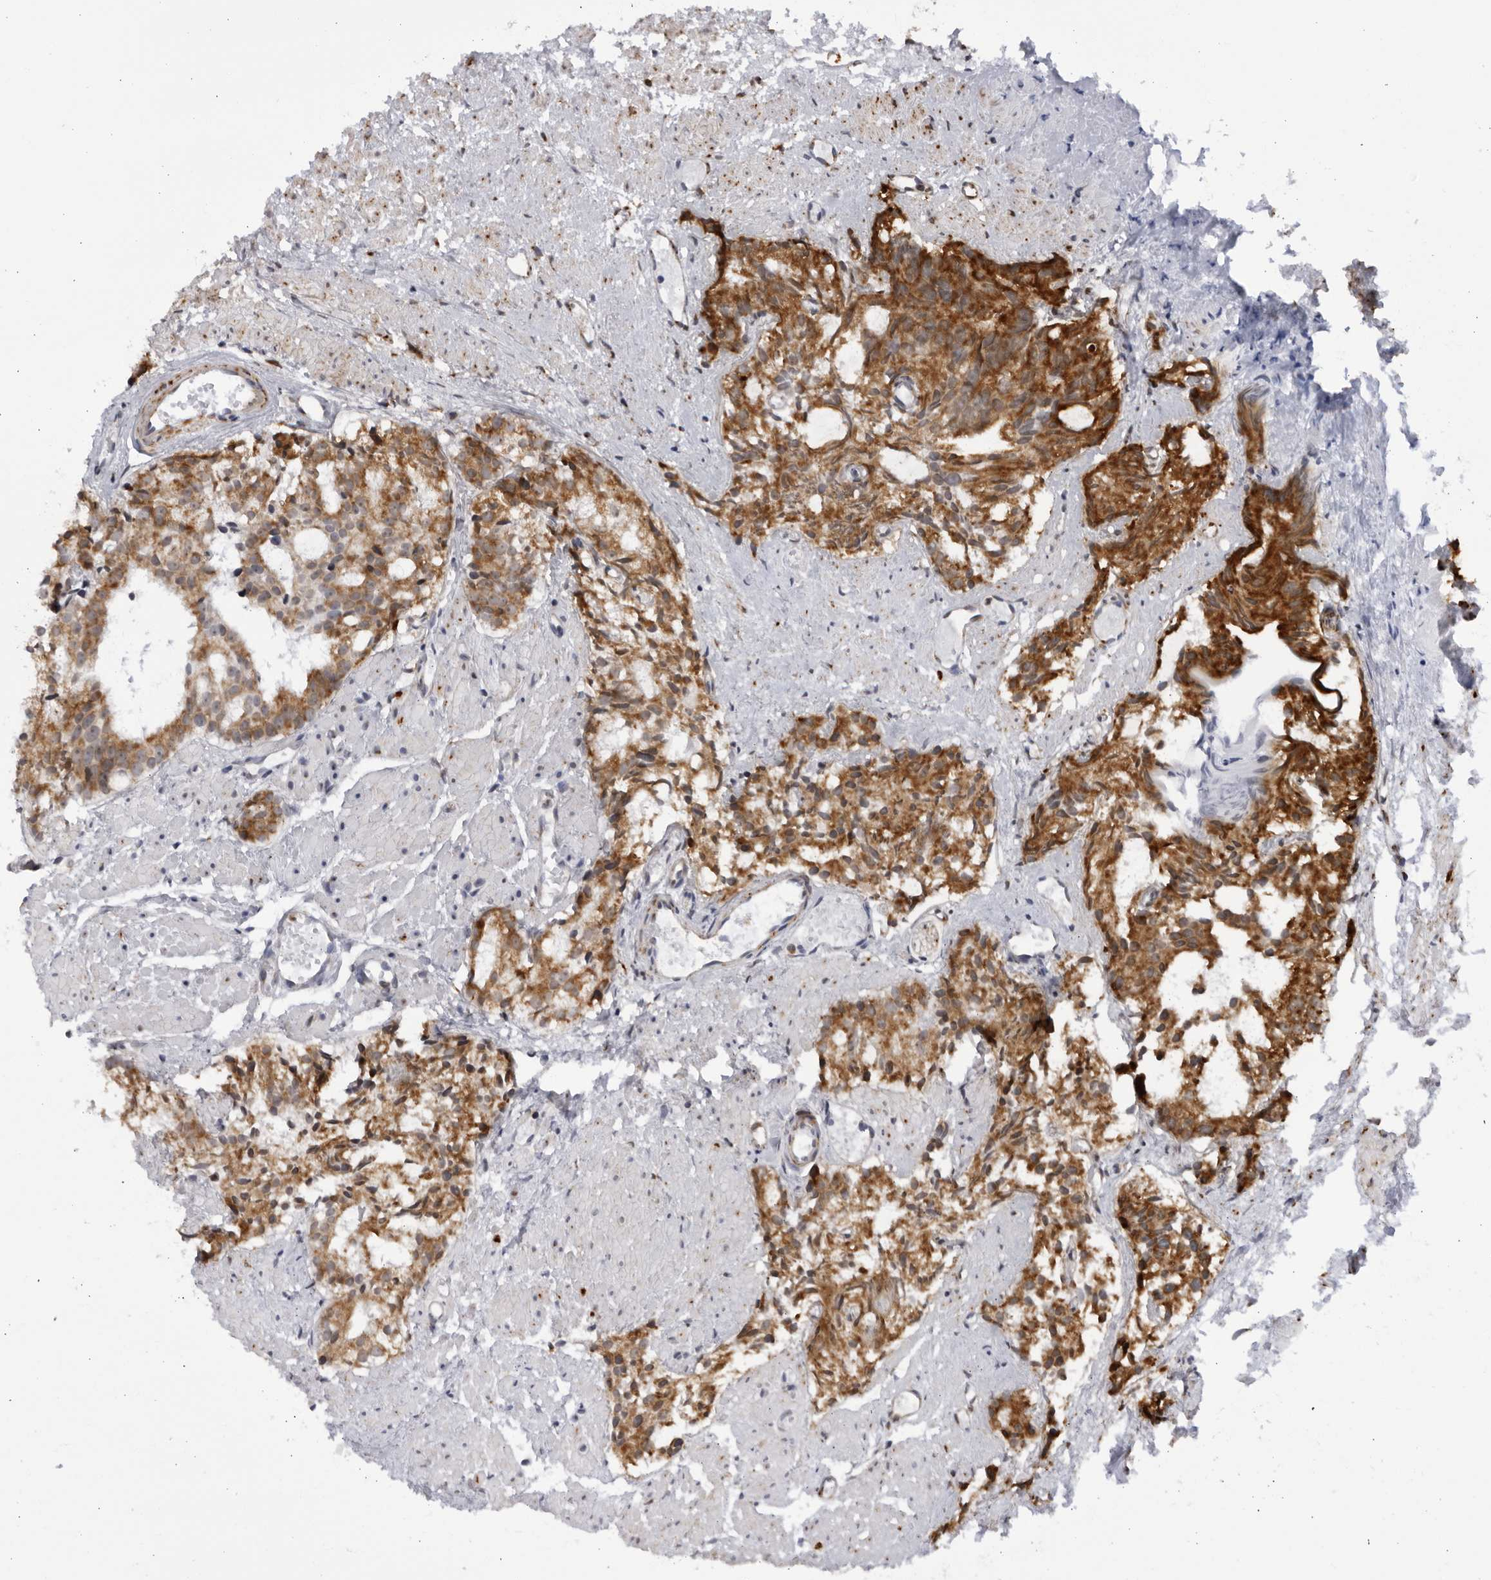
{"staining": {"intensity": "strong", "quantity": ">75%", "location": "cytoplasmic/membranous"}, "tissue": "prostate cancer", "cell_type": "Tumor cells", "image_type": "cancer", "snomed": [{"axis": "morphology", "description": "Adenocarcinoma, Low grade"}, {"axis": "topography", "description": "Prostate"}], "caption": "A high amount of strong cytoplasmic/membranous positivity is seen in approximately >75% of tumor cells in prostate adenocarcinoma (low-grade) tissue.", "gene": "RBM34", "patient": {"sex": "male", "age": 88}}